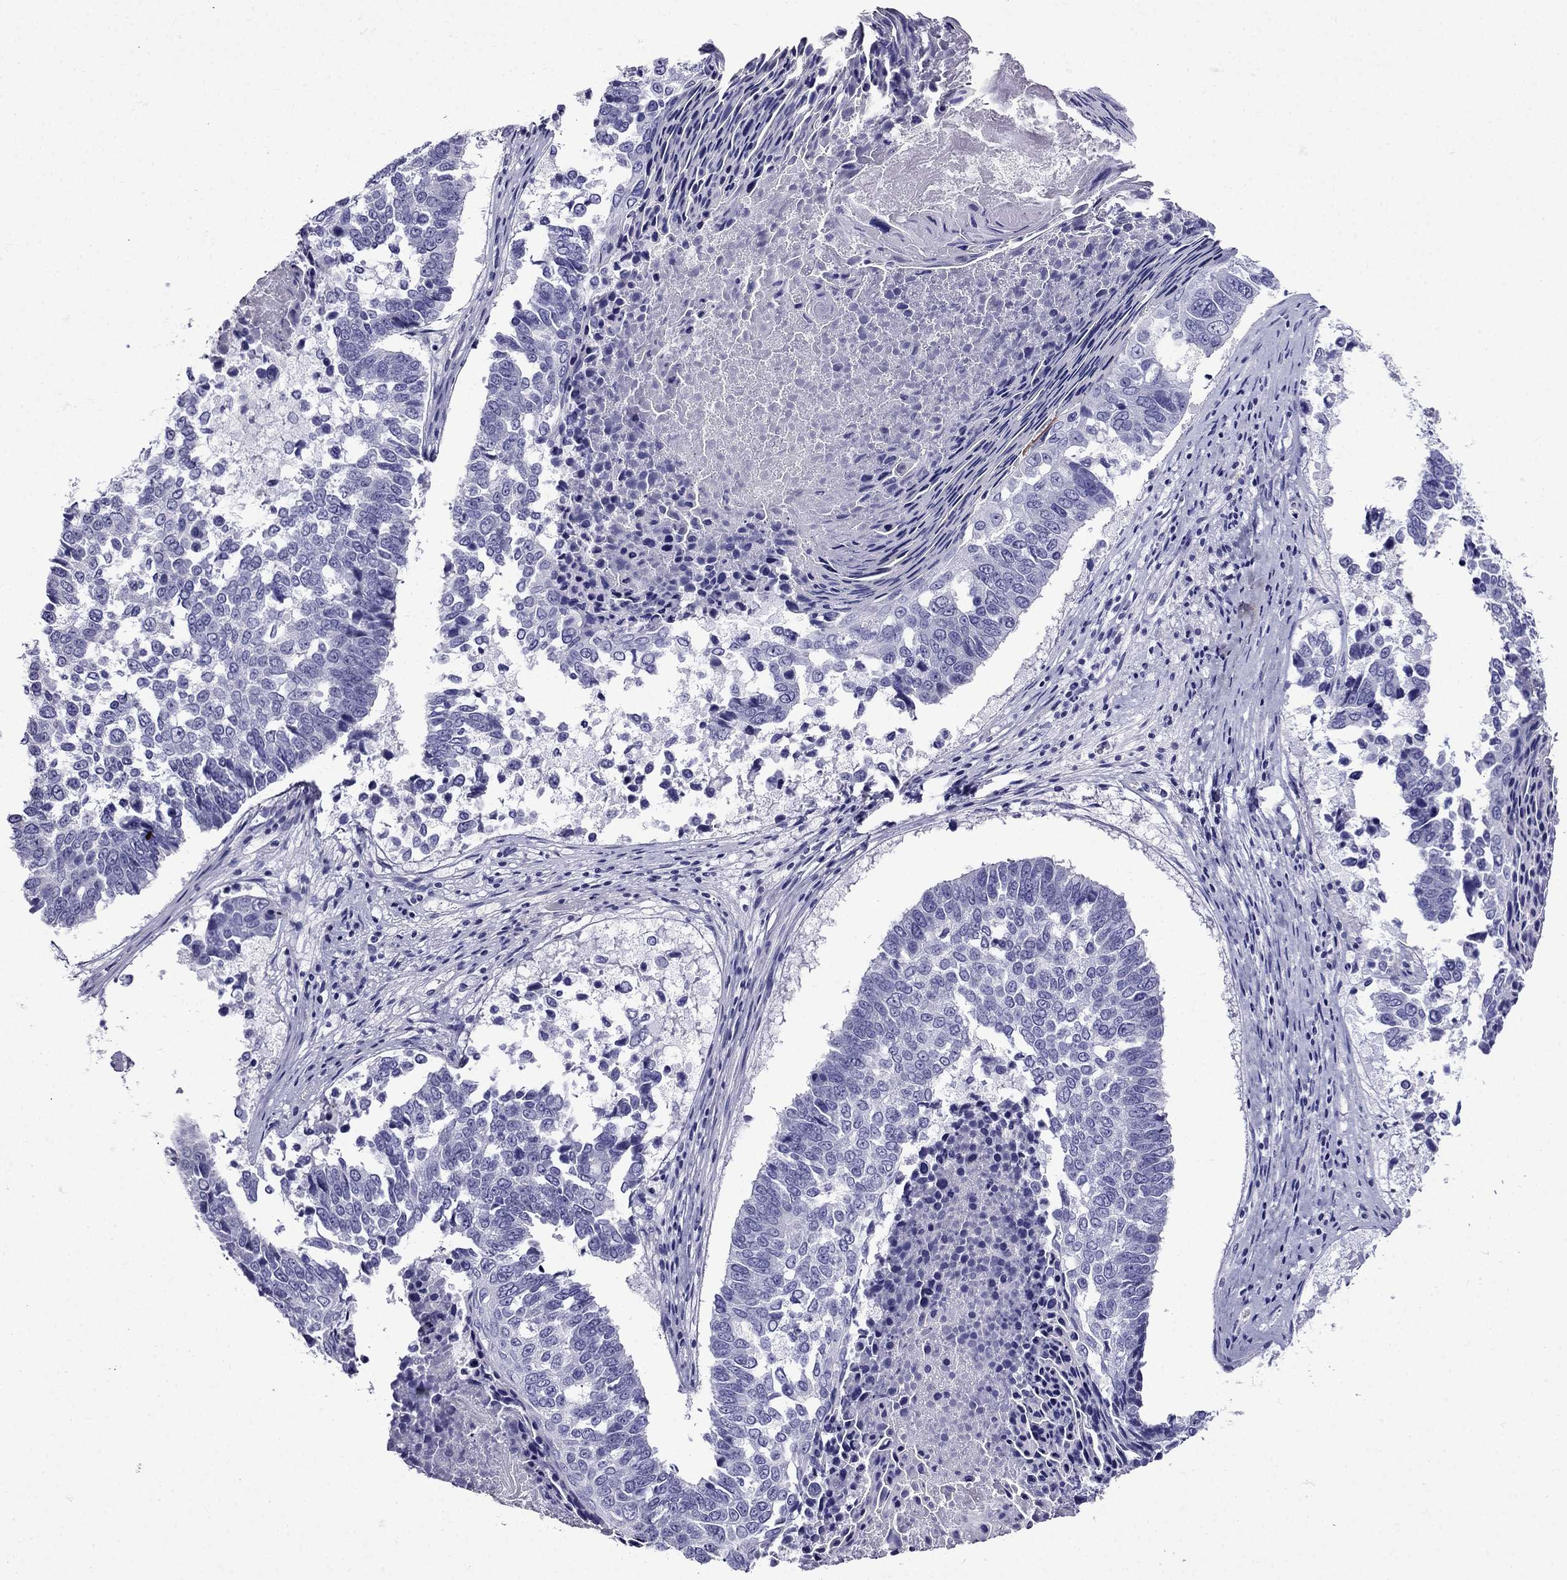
{"staining": {"intensity": "negative", "quantity": "none", "location": "none"}, "tissue": "lung cancer", "cell_type": "Tumor cells", "image_type": "cancer", "snomed": [{"axis": "morphology", "description": "Squamous cell carcinoma, NOS"}, {"axis": "topography", "description": "Lung"}], "caption": "An immunohistochemistry histopathology image of lung squamous cell carcinoma is shown. There is no staining in tumor cells of lung squamous cell carcinoma.", "gene": "ERC2", "patient": {"sex": "male", "age": 73}}